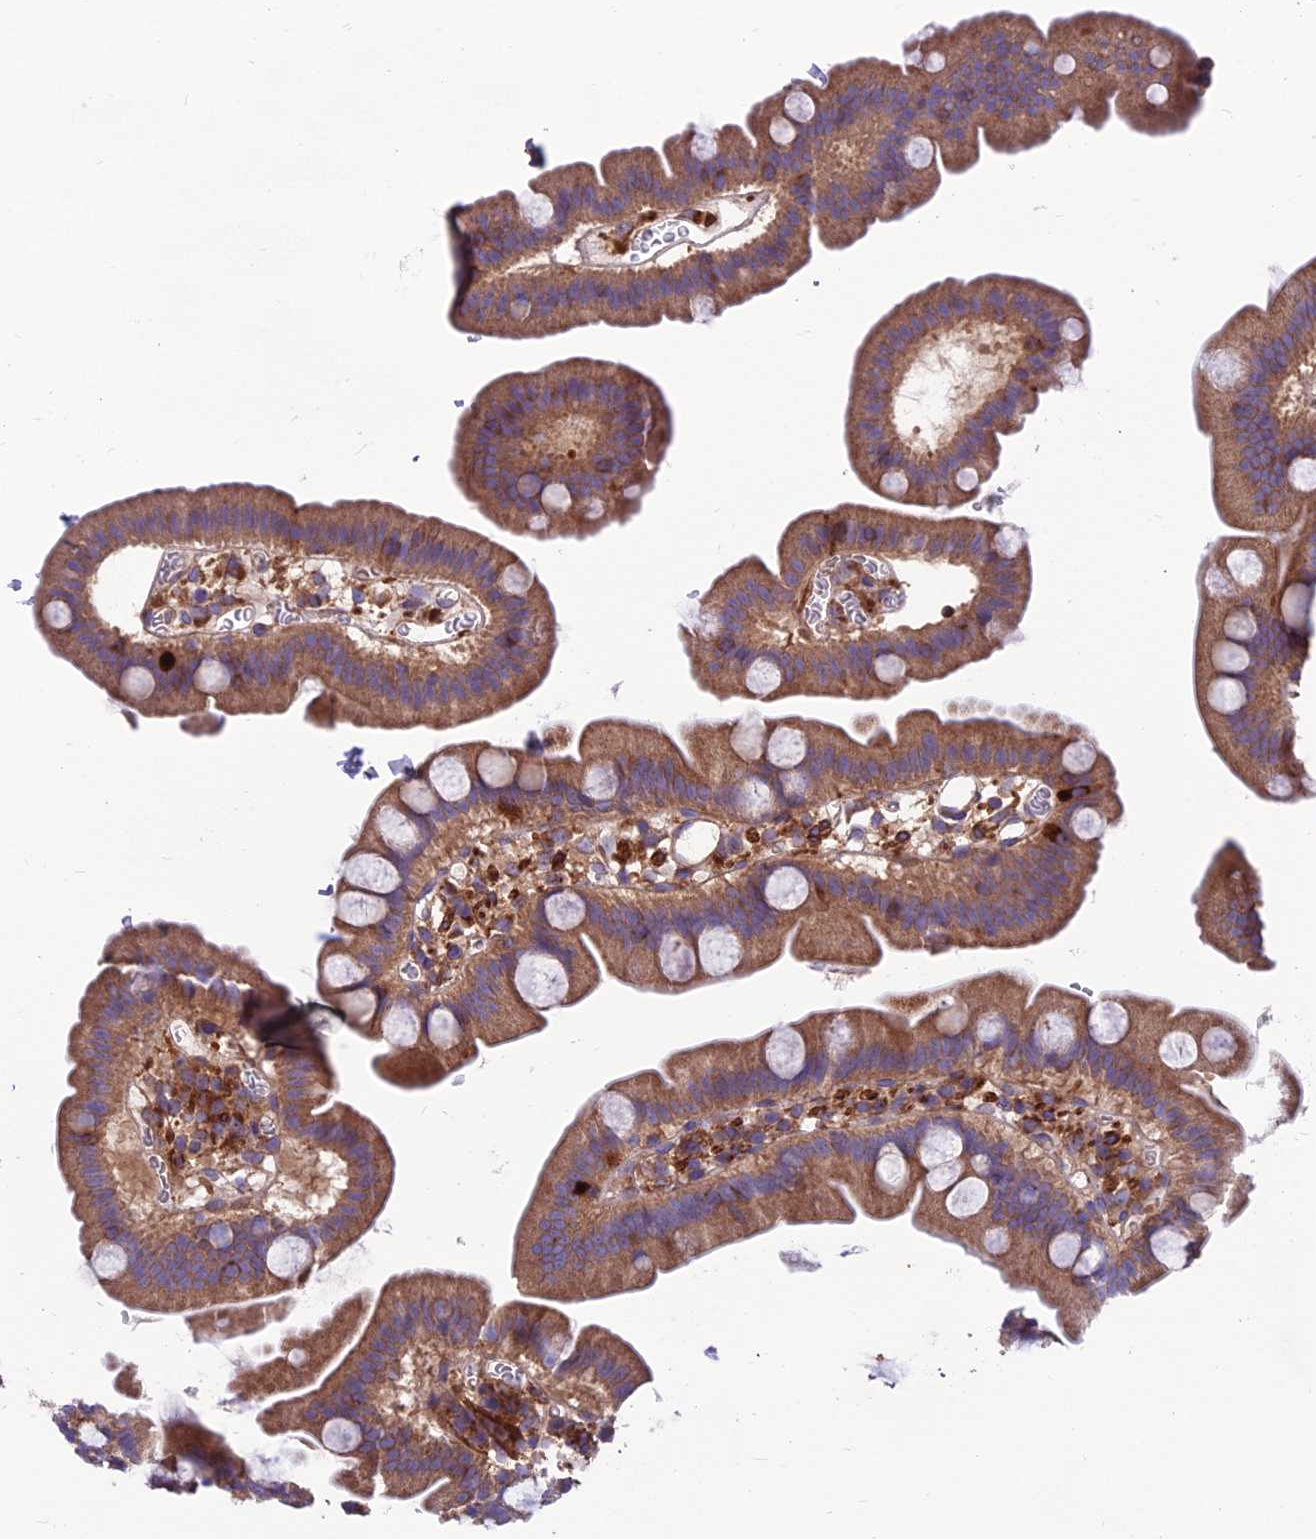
{"staining": {"intensity": "moderate", "quantity": ">75%", "location": "cytoplasmic/membranous"}, "tissue": "small intestine", "cell_type": "Glandular cells", "image_type": "normal", "snomed": [{"axis": "morphology", "description": "Normal tissue, NOS"}, {"axis": "topography", "description": "Small intestine"}], "caption": "Glandular cells show medium levels of moderate cytoplasmic/membranous expression in about >75% of cells in normal human small intestine. Using DAB (brown) and hematoxylin (blue) stains, captured at high magnification using brightfield microscopy.", "gene": "VPS16", "patient": {"sex": "female", "age": 68}}